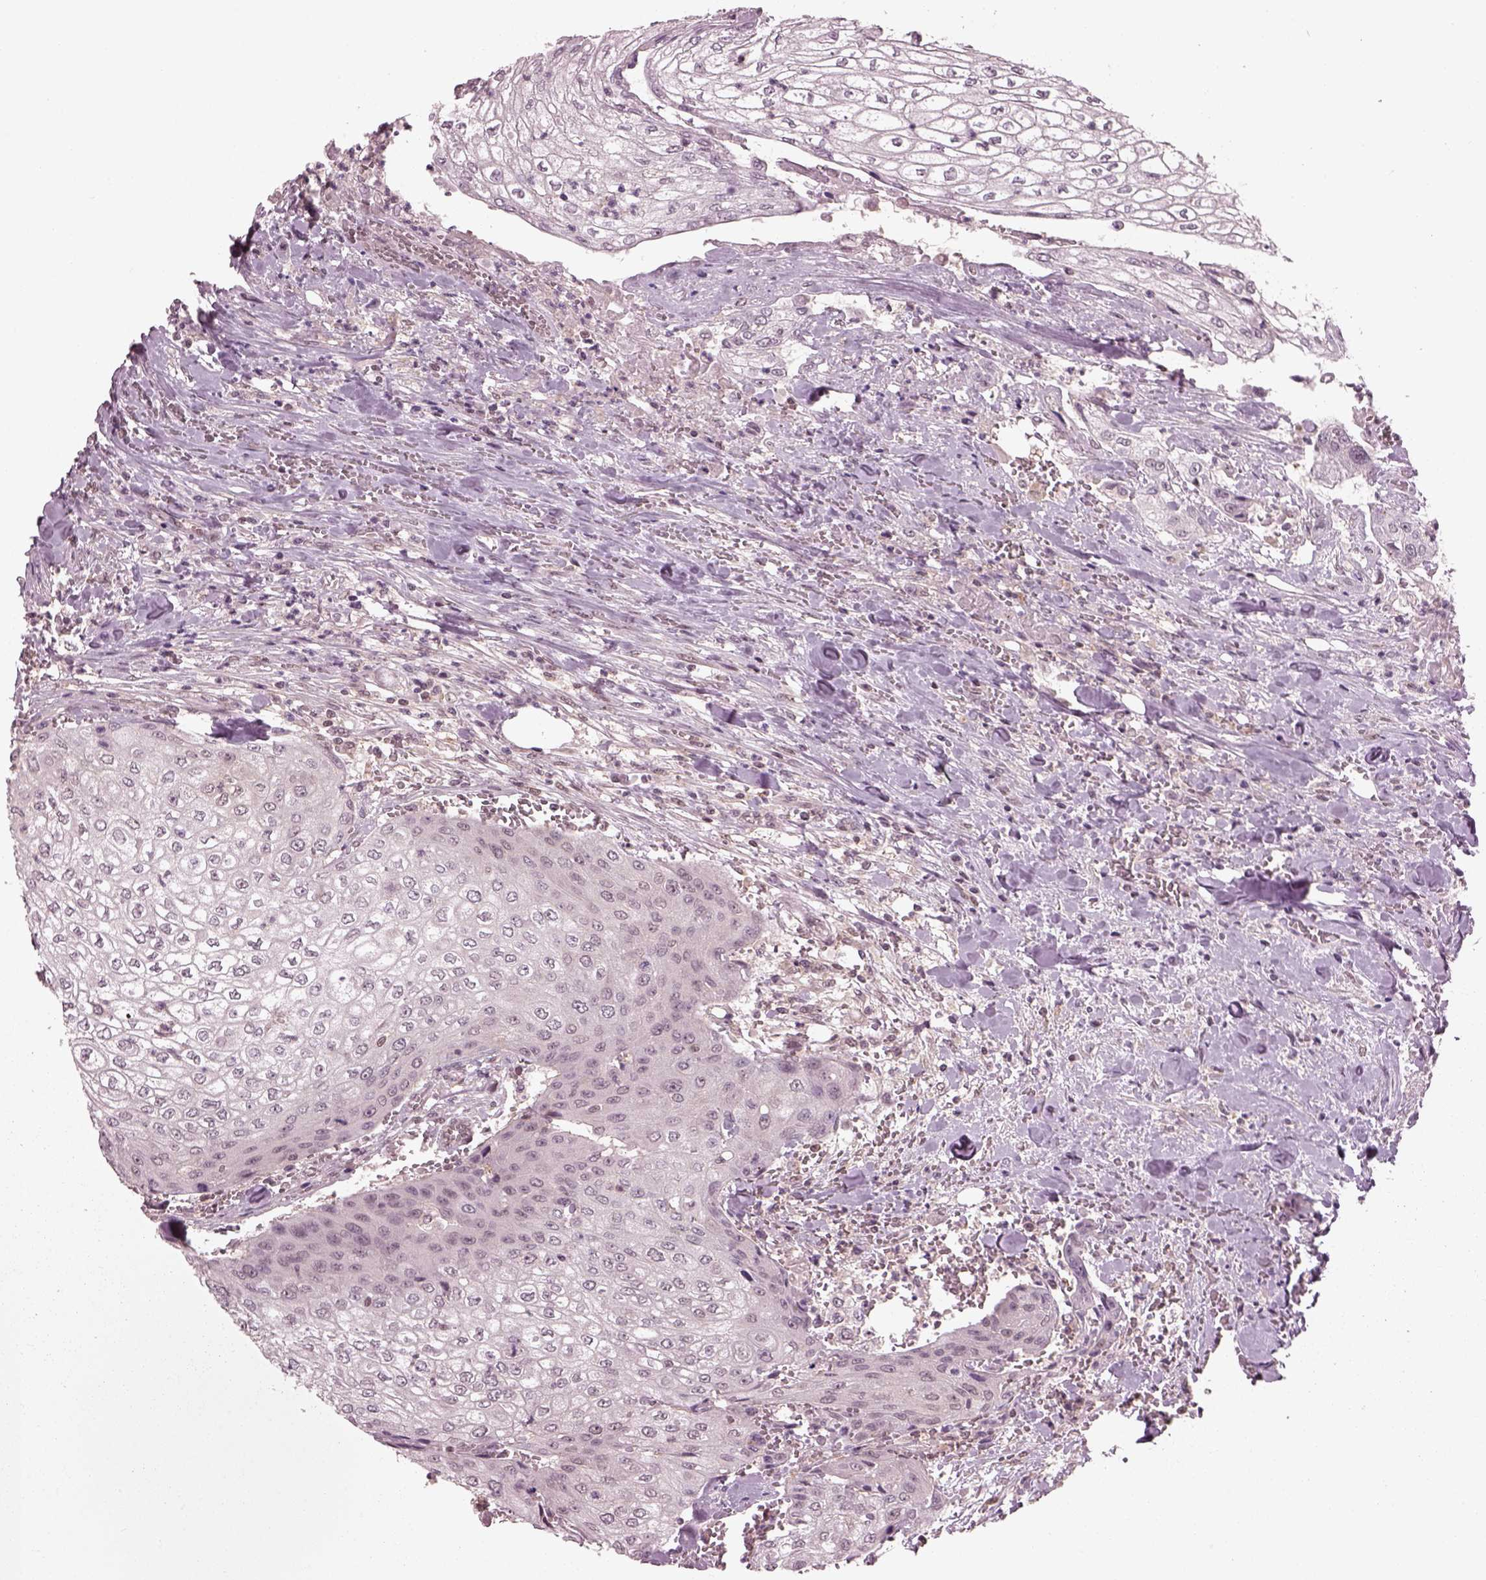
{"staining": {"intensity": "negative", "quantity": "none", "location": "none"}, "tissue": "urothelial cancer", "cell_type": "Tumor cells", "image_type": "cancer", "snomed": [{"axis": "morphology", "description": "Urothelial carcinoma, High grade"}, {"axis": "topography", "description": "Urinary bladder"}], "caption": "High magnification brightfield microscopy of urothelial cancer stained with DAB (brown) and counterstained with hematoxylin (blue): tumor cells show no significant expression. (Brightfield microscopy of DAB immunohistochemistry at high magnification).", "gene": "SRI", "patient": {"sex": "male", "age": 62}}